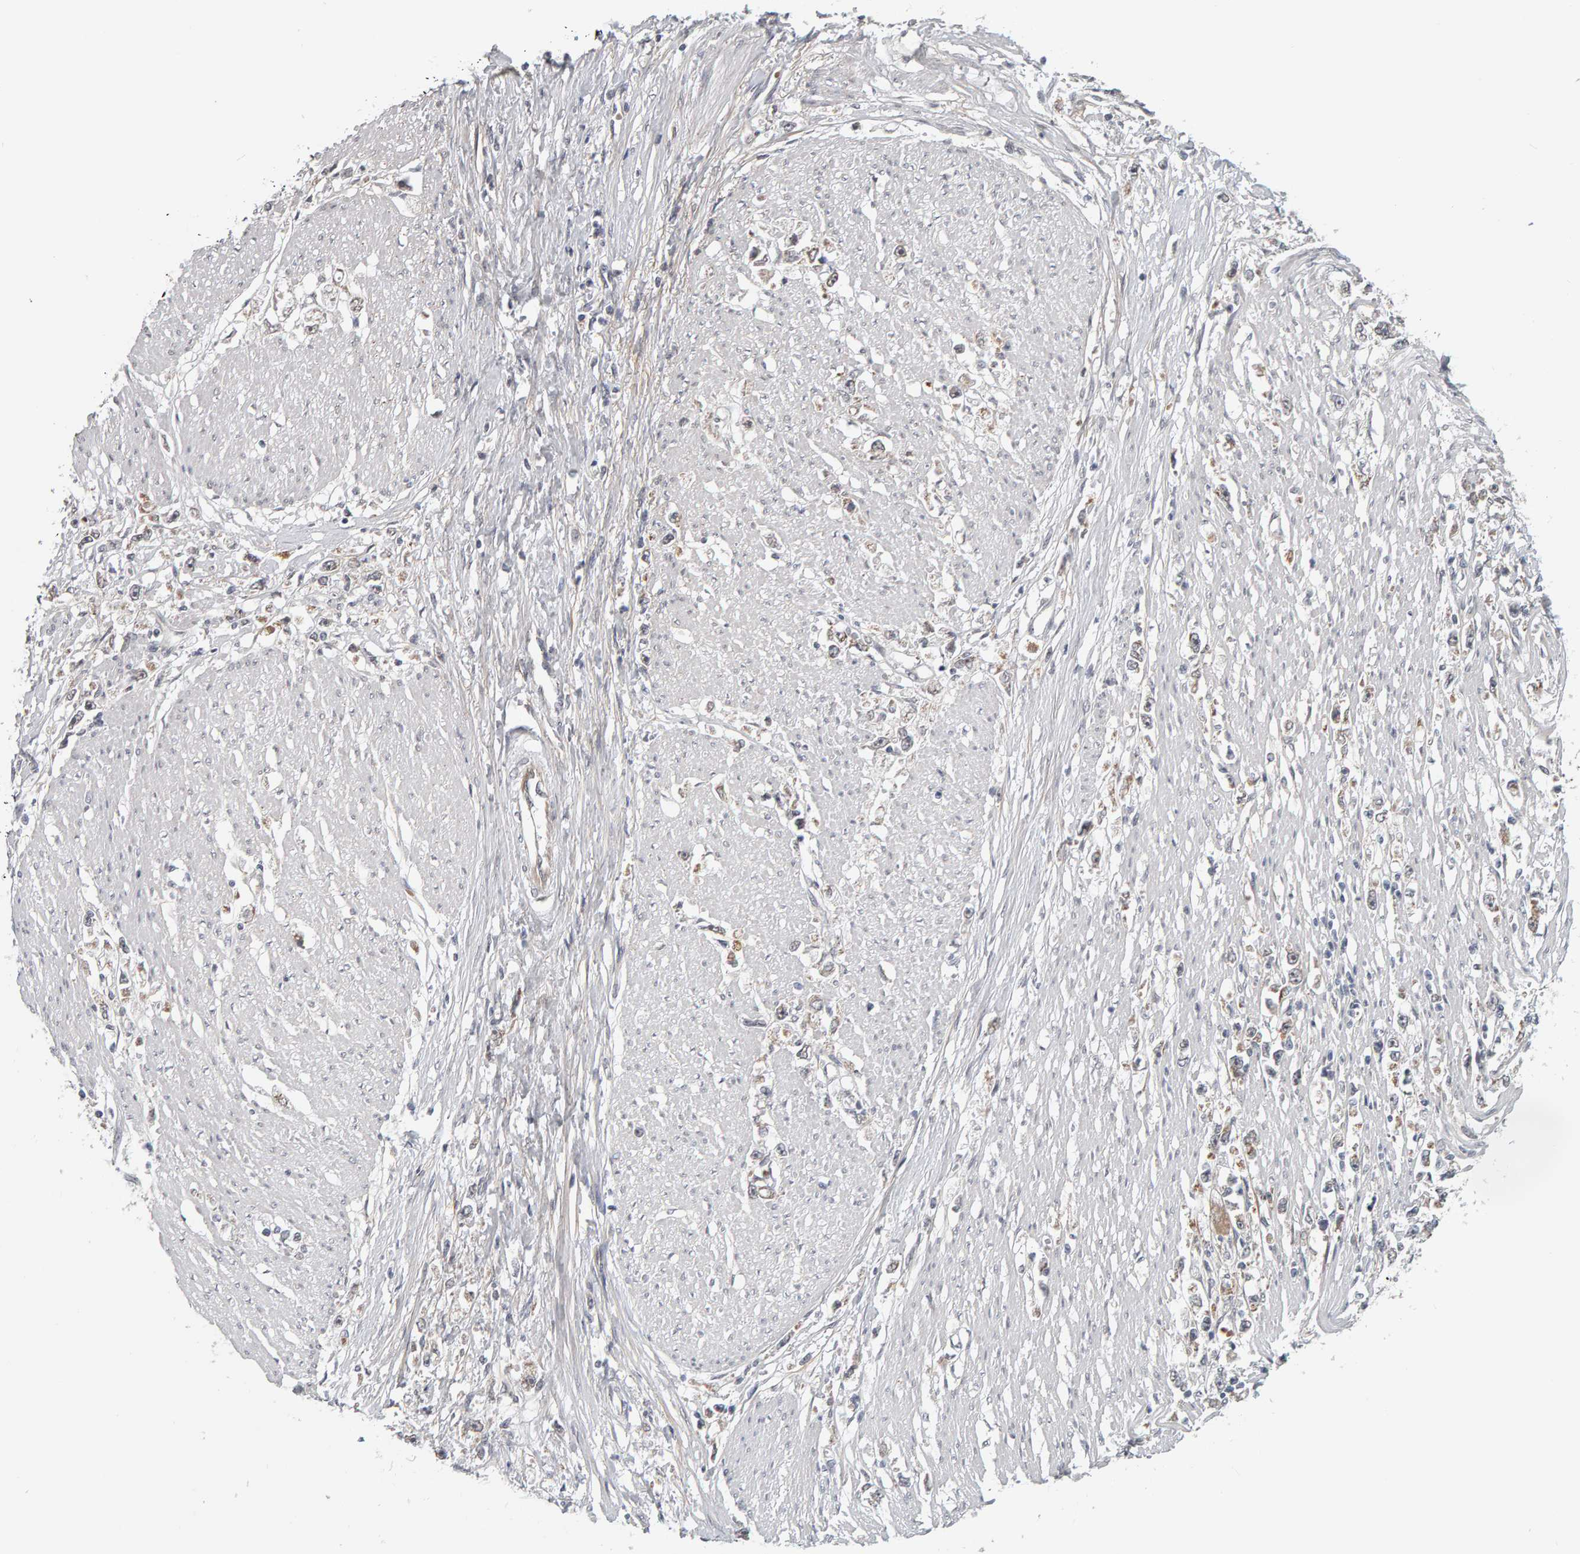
{"staining": {"intensity": "weak", "quantity": "<25%", "location": "cytoplasmic/membranous"}, "tissue": "stomach cancer", "cell_type": "Tumor cells", "image_type": "cancer", "snomed": [{"axis": "morphology", "description": "Adenocarcinoma, NOS"}, {"axis": "topography", "description": "Stomach"}], "caption": "Tumor cells show no significant protein expression in stomach cancer.", "gene": "DAP3", "patient": {"sex": "female", "age": 59}}